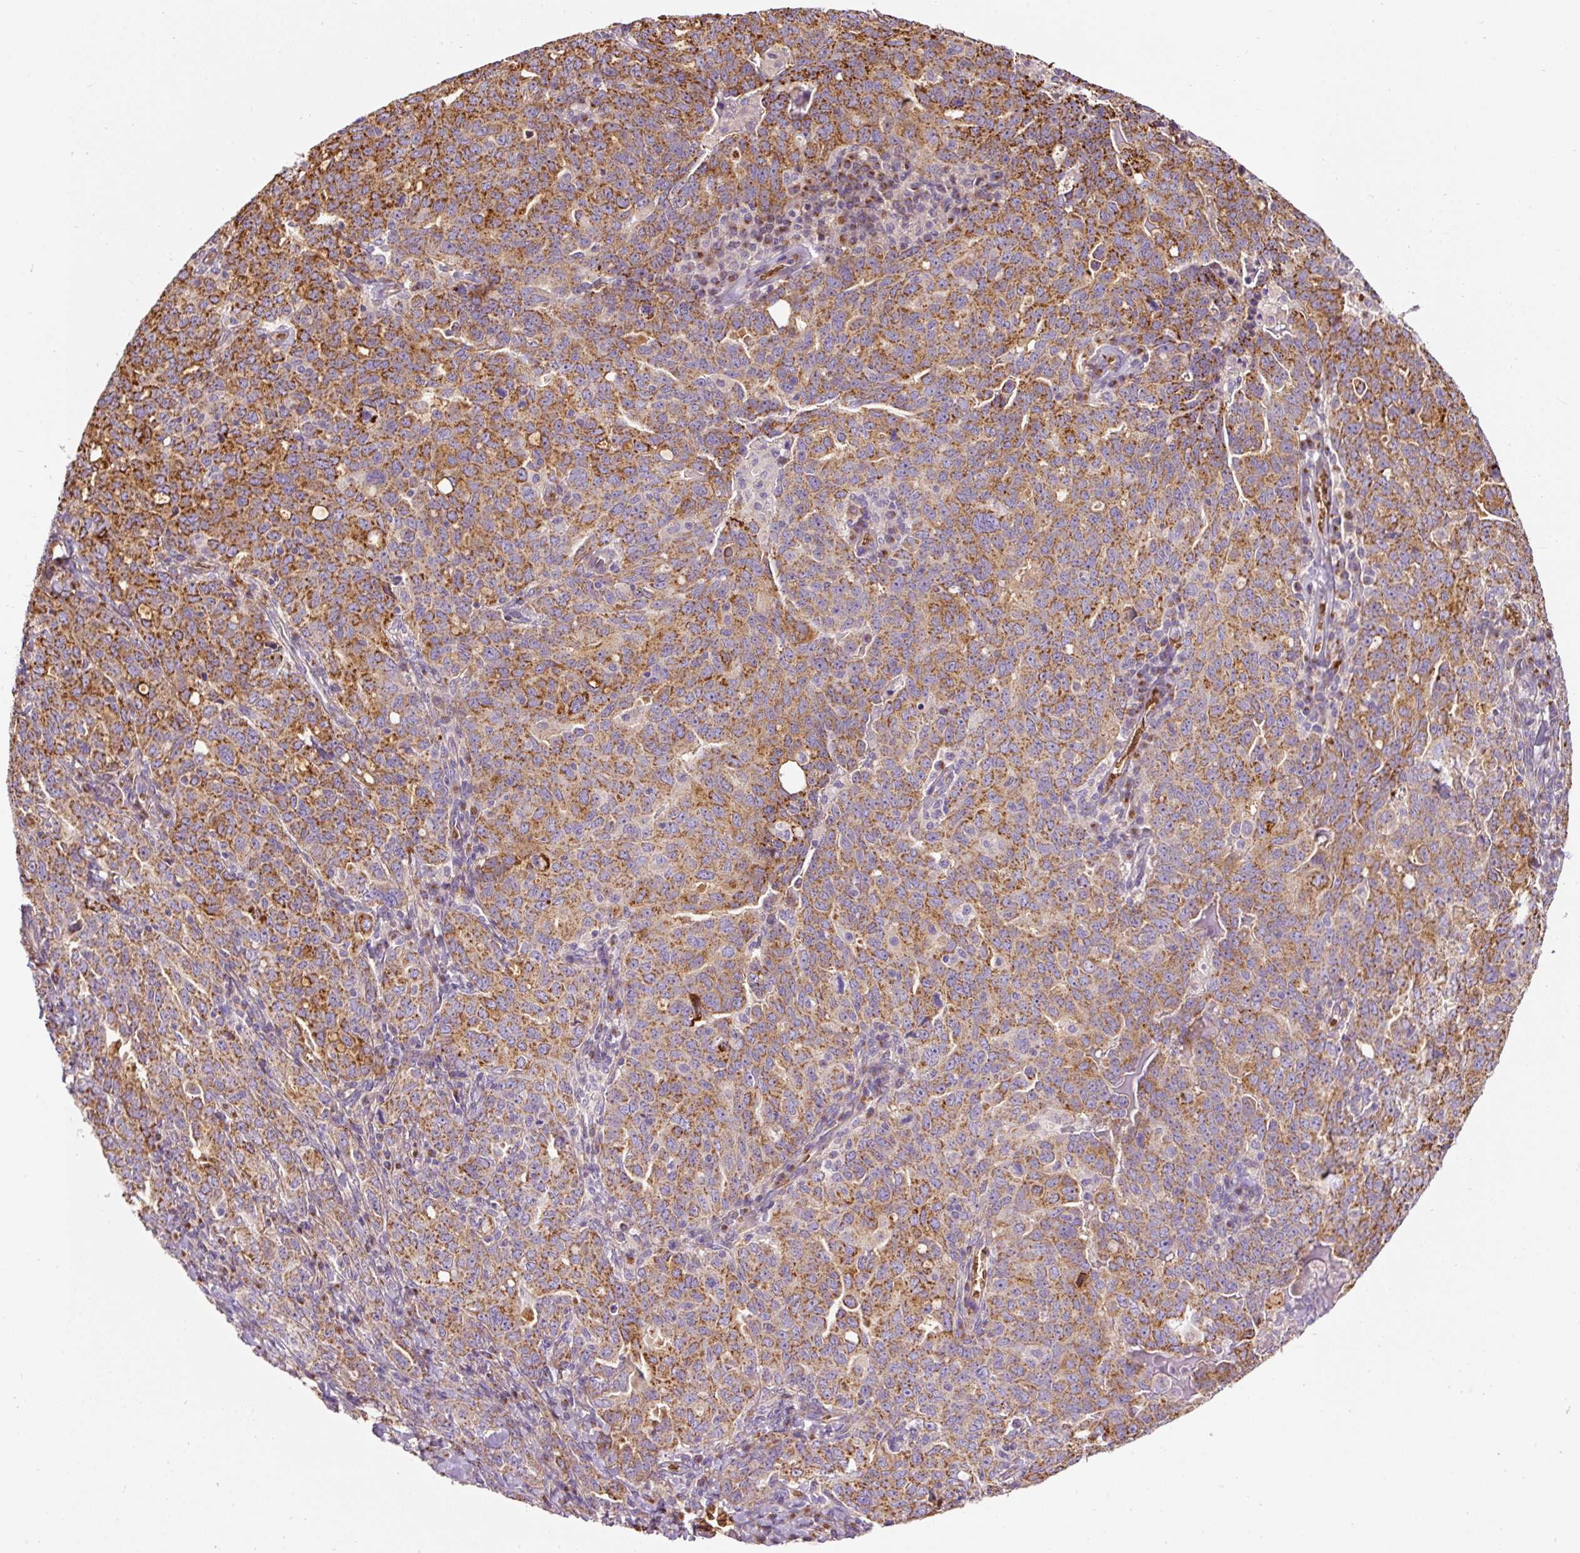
{"staining": {"intensity": "strong", "quantity": ">75%", "location": "cytoplasmic/membranous"}, "tissue": "ovarian cancer", "cell_type": "Tumor cells", "image_type": "cancer", "snomed": [{"axis": "morphology", "description": "Carcinoma, endometroid"}, {"axis": "topography", "description": "Ovary"}], "caption": "The image exhibits a brown stain indicating the presence of a protein in the cytoplasmic/membranous of tumor cells in ovarian cancer.", "gene": "PRRC2A", "patient": {"sex": "female", "age": 62}}